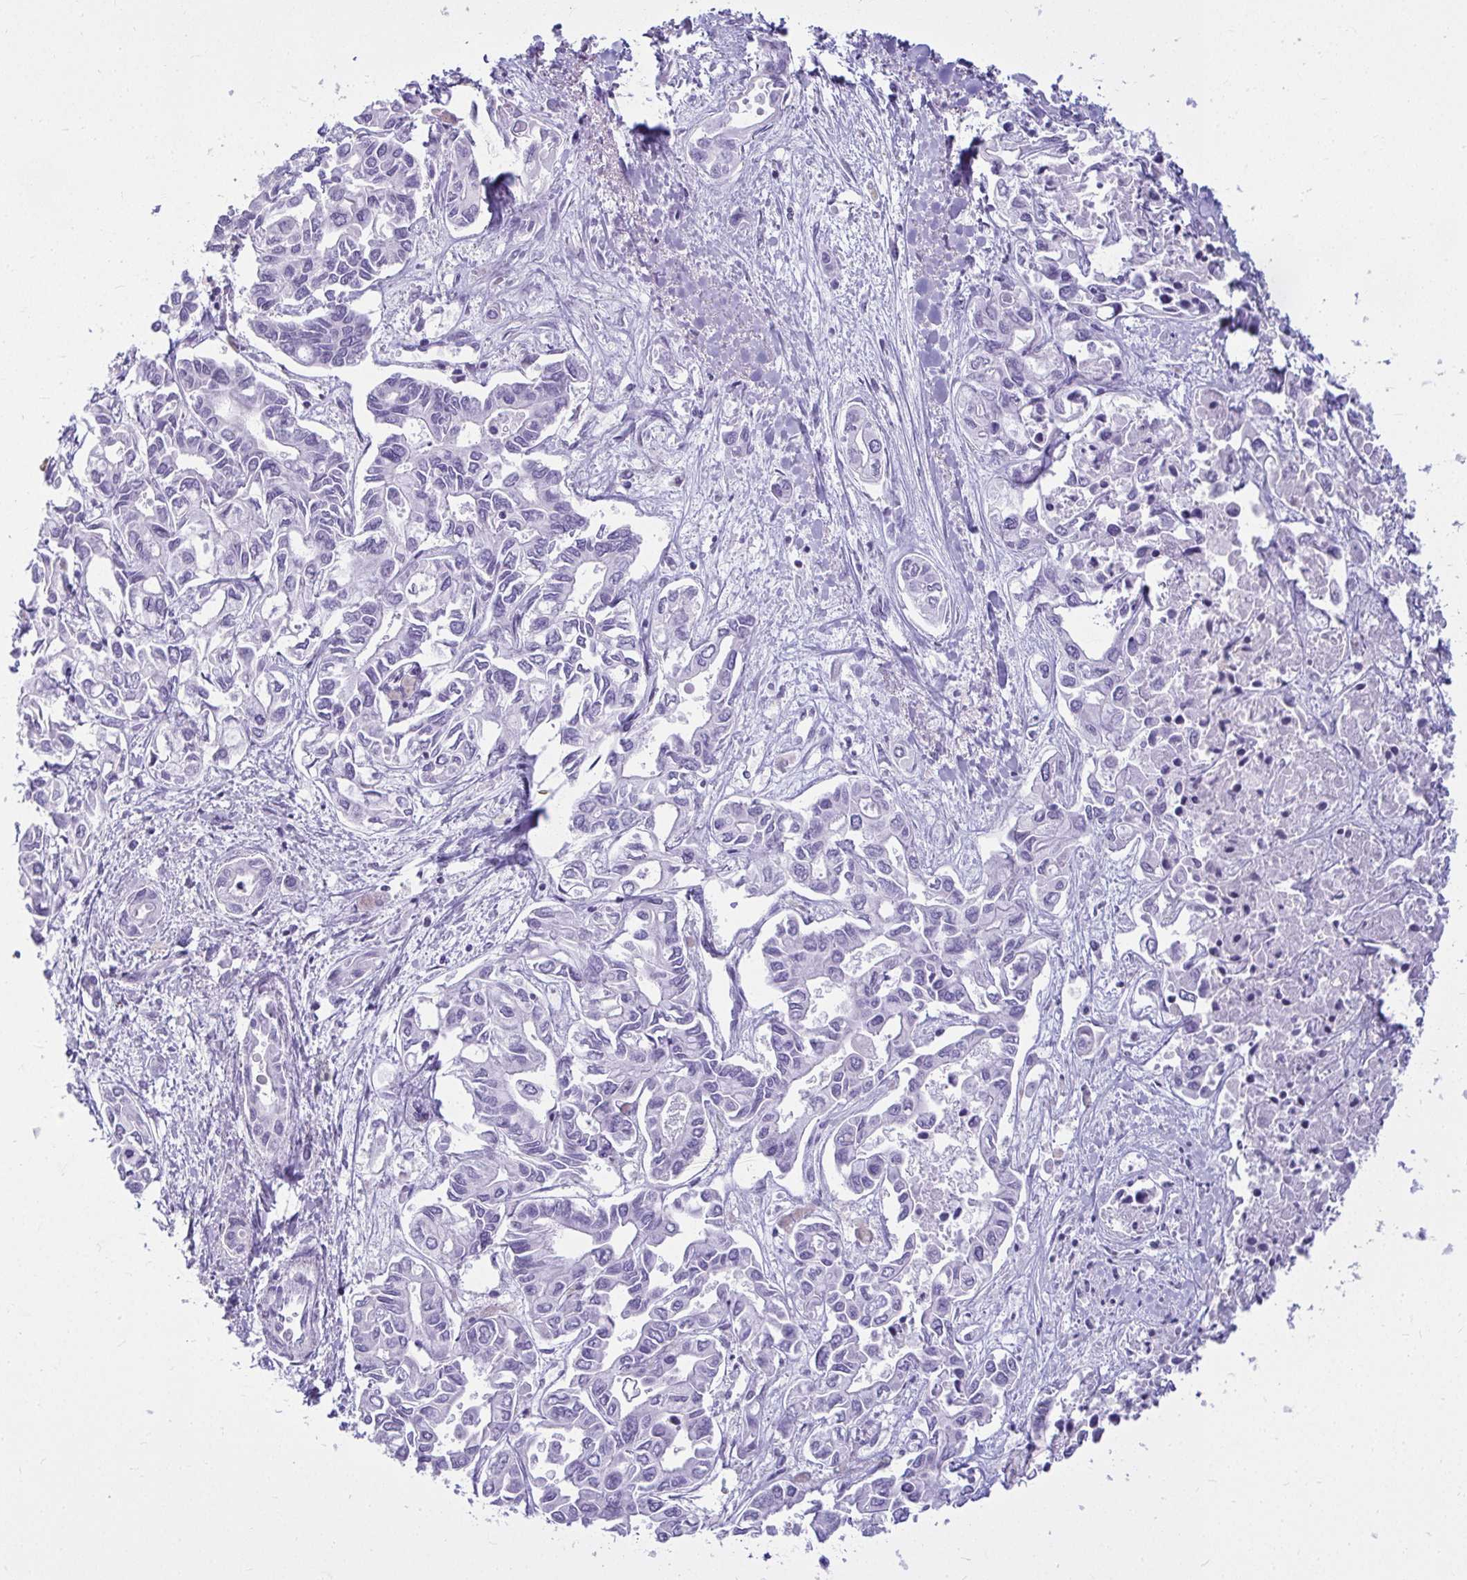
{"staining": {"intensity": "negative", "quantity": "none", "location": "none"}, "tissue": "liver cancer", "cell_type": "Tumor cells", "image_type": "cancer", "snomed": [{"axis": "morphology", "description": "Cholangiocarcinoma"}, {"axis": "topography", "description": "Liver"}], "caption": "IHC histopathology image of human liver cholangiocarcinoma stained for a protein (brown), which demonstrates no staining in tumor cells.", "gene": "CLGN", "patient": {"sex": "female", "age": 64}}